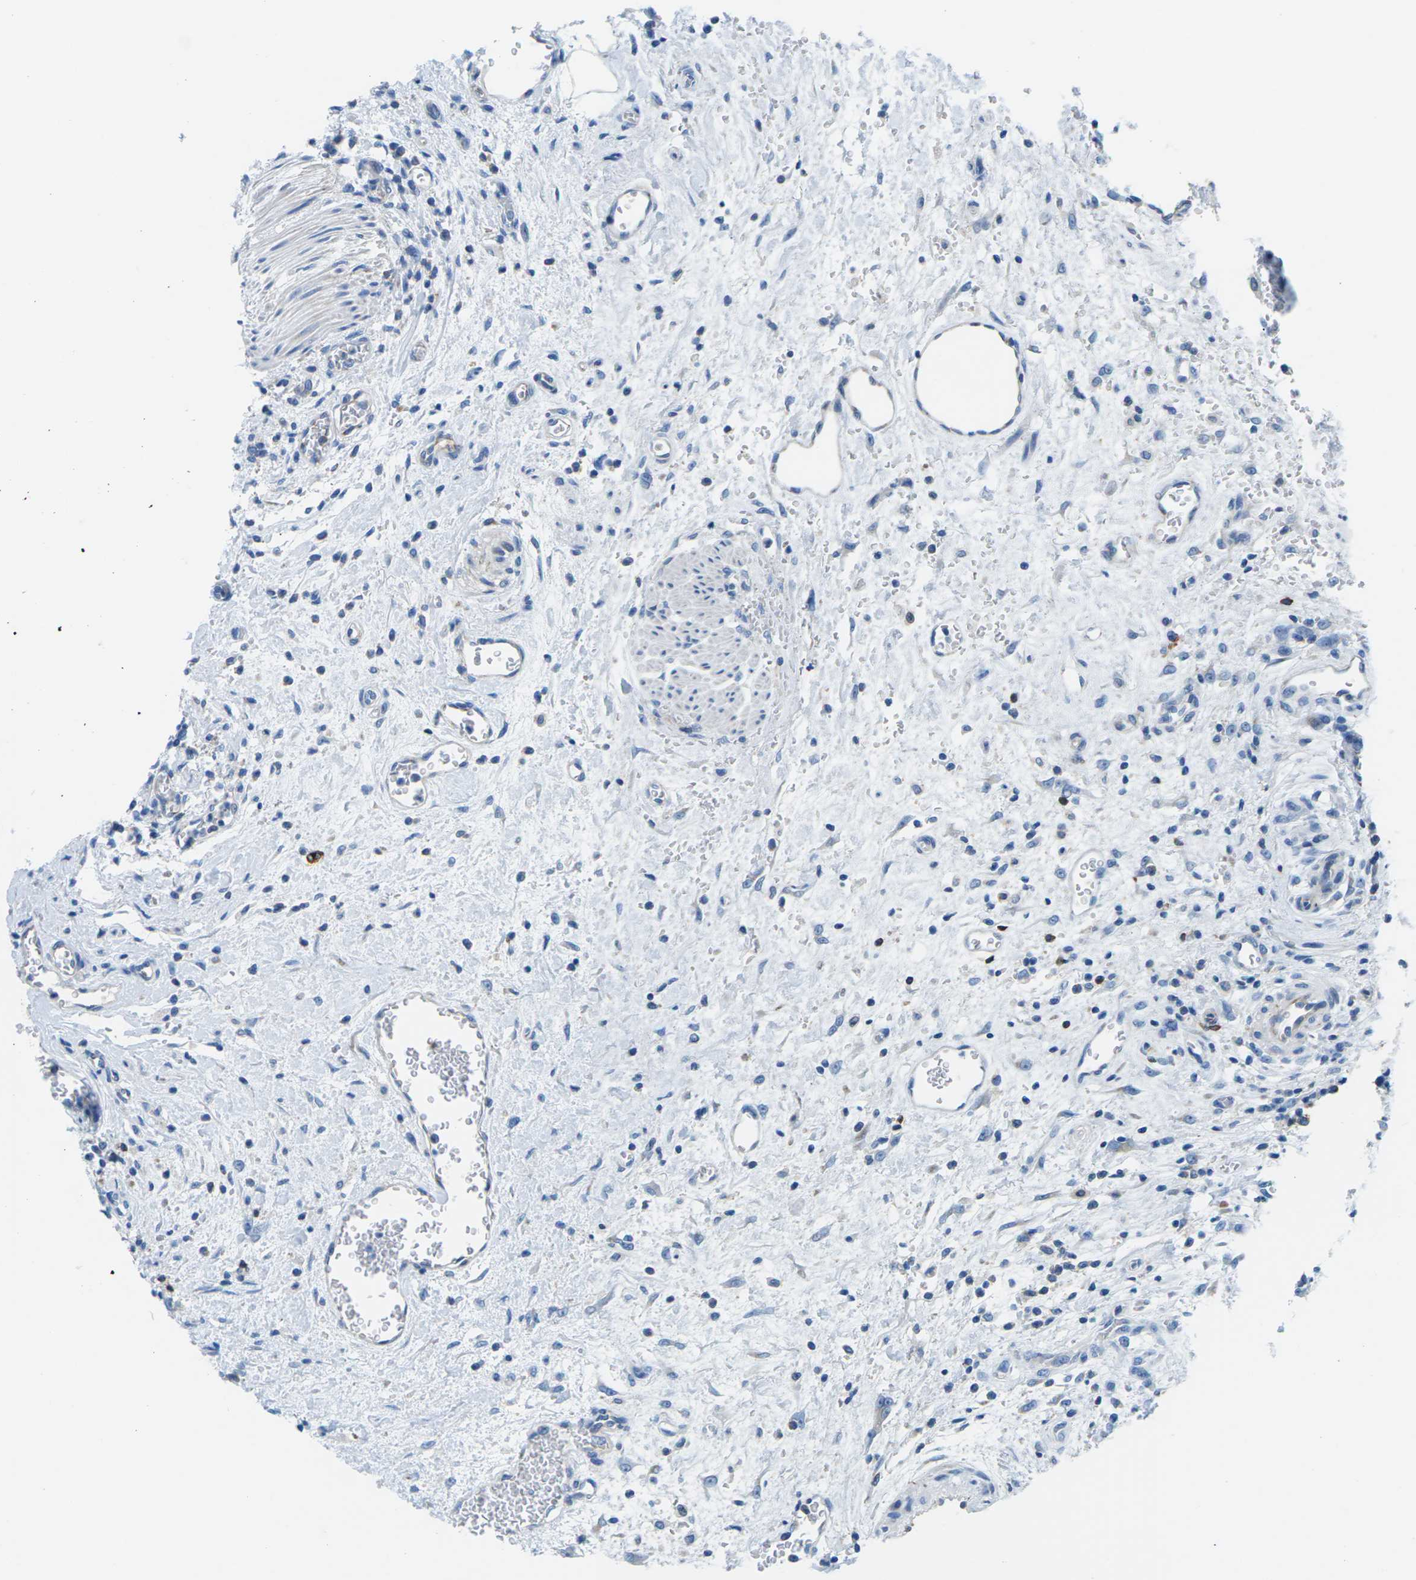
{"staining": {"intensity": "negative", "quantity": "none", "location": "none"}, "tissue": "urothelial cancer", "cell_type": "Tumor cells", "image_type": "cancer", "snomed": [{"axis": "morphology", "description": "Urothelial carcinoma, High grade"}, {"axis": "topography", "description": "Urinary bladder"}], "caption": "Immunohistochemistry (IHC) micrograph of urothelial carcinoma (high-grade) stained for a protein (brown), which exhibits no expression in tumor cells.", "gene": "SYNGR2", "patient": {"sex": "male", "age": 35}}